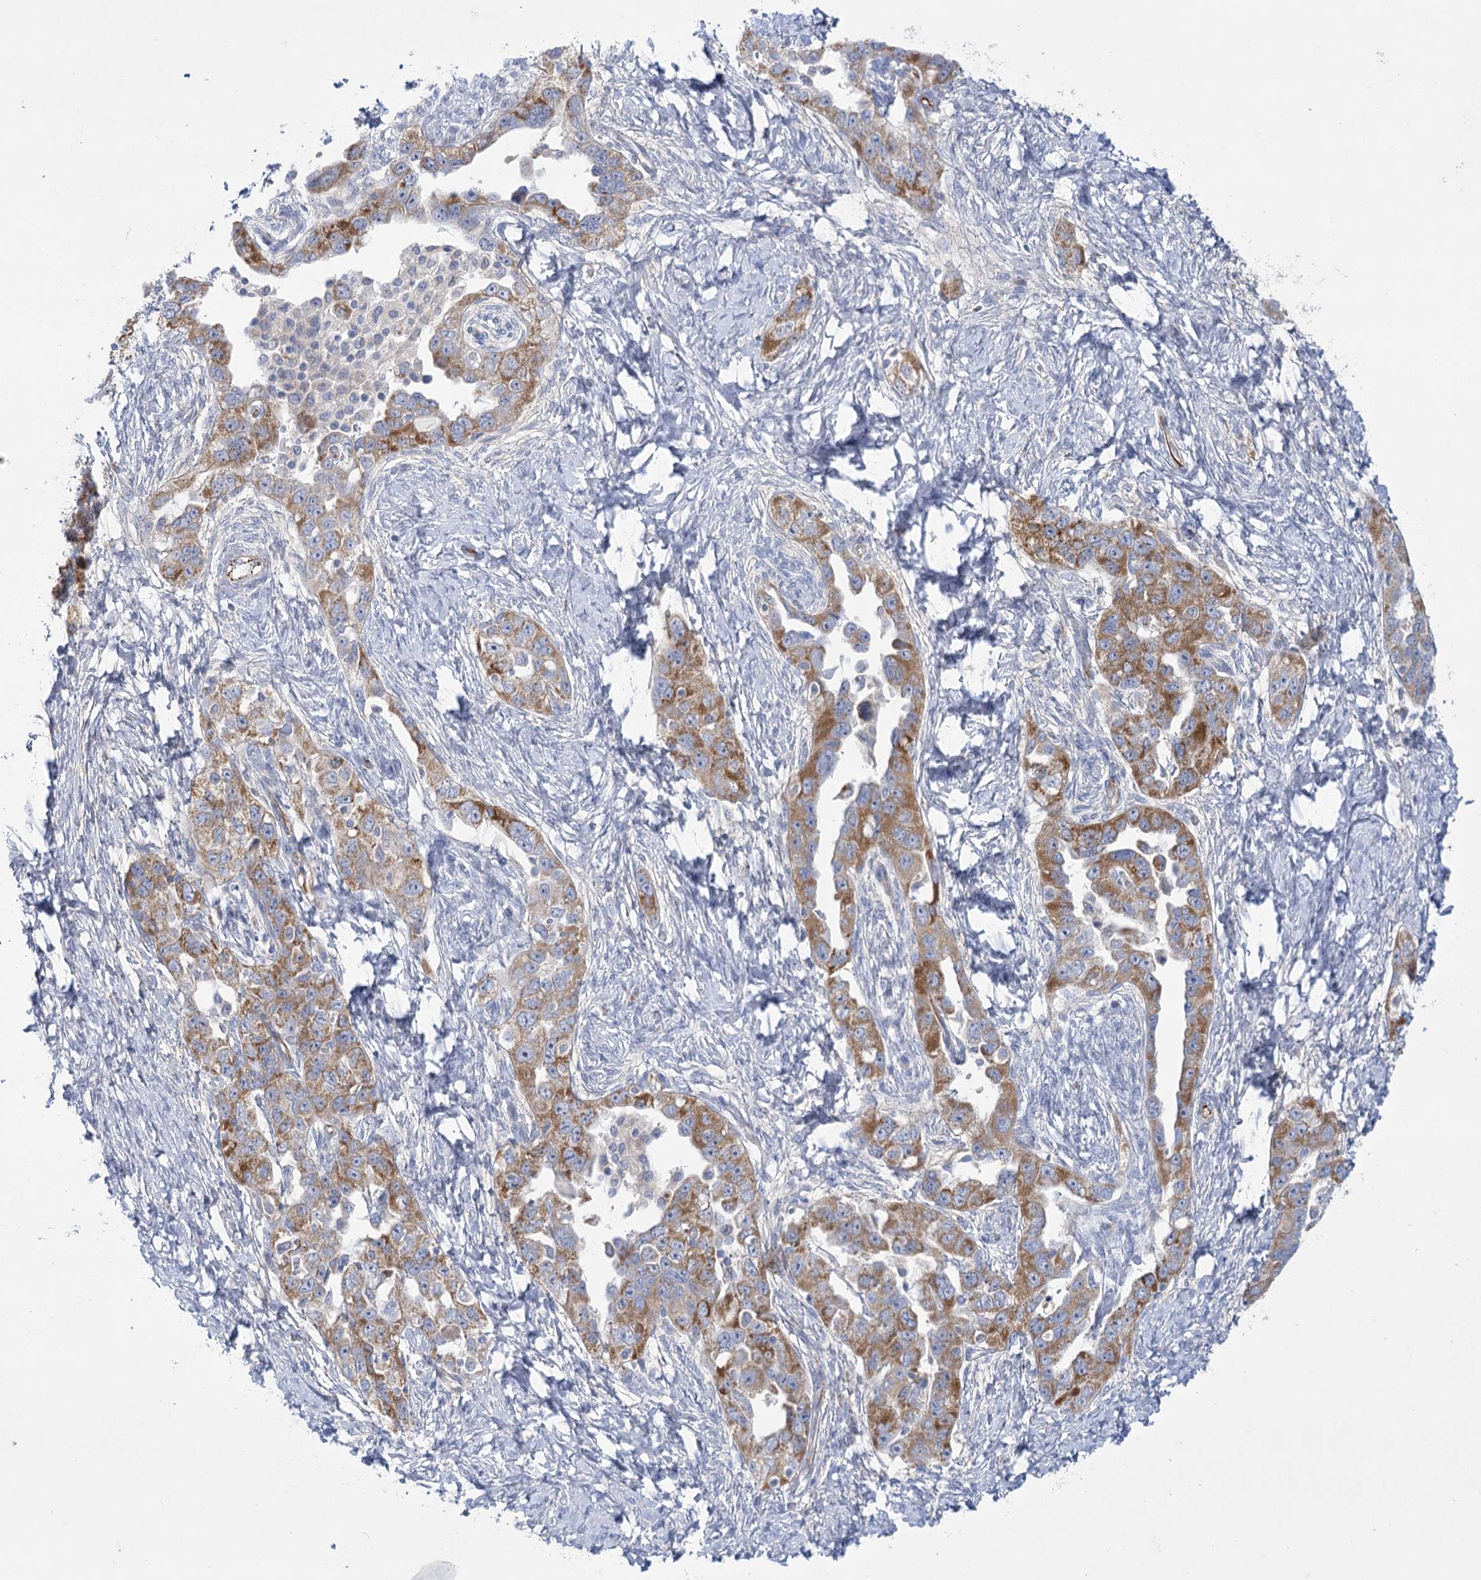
{"staining": {"intensity": "moderate", "quantity": "25%-75%", "location": "cytoplasmic/membranous"}, "tissue": "ovarian cancer", "cell_type": "Tumor cells", "image_type": "cancer", "snomed": [{"axis": "morphology", "description": "Carcinoma, NOS"}, {"axis": "morphology", "description": "Cystadenocarcinoma, serous, NOS"}, {"axis": "topography", "description": "Ovary"}], "caption": "Protein staining displays moderate cytoplasmic/membranous positivity in approximately 25%-75% of tumor cells in serous cystadenocarcinoma (ovarian). The staining was performed using DAB to visualize the protein expression in brown, while the nuclei were stained in blue with hematoxylin (Magnification: 20x).", "gene": "DHTKD1", "patient": {"sex": "female", "age": 69}}